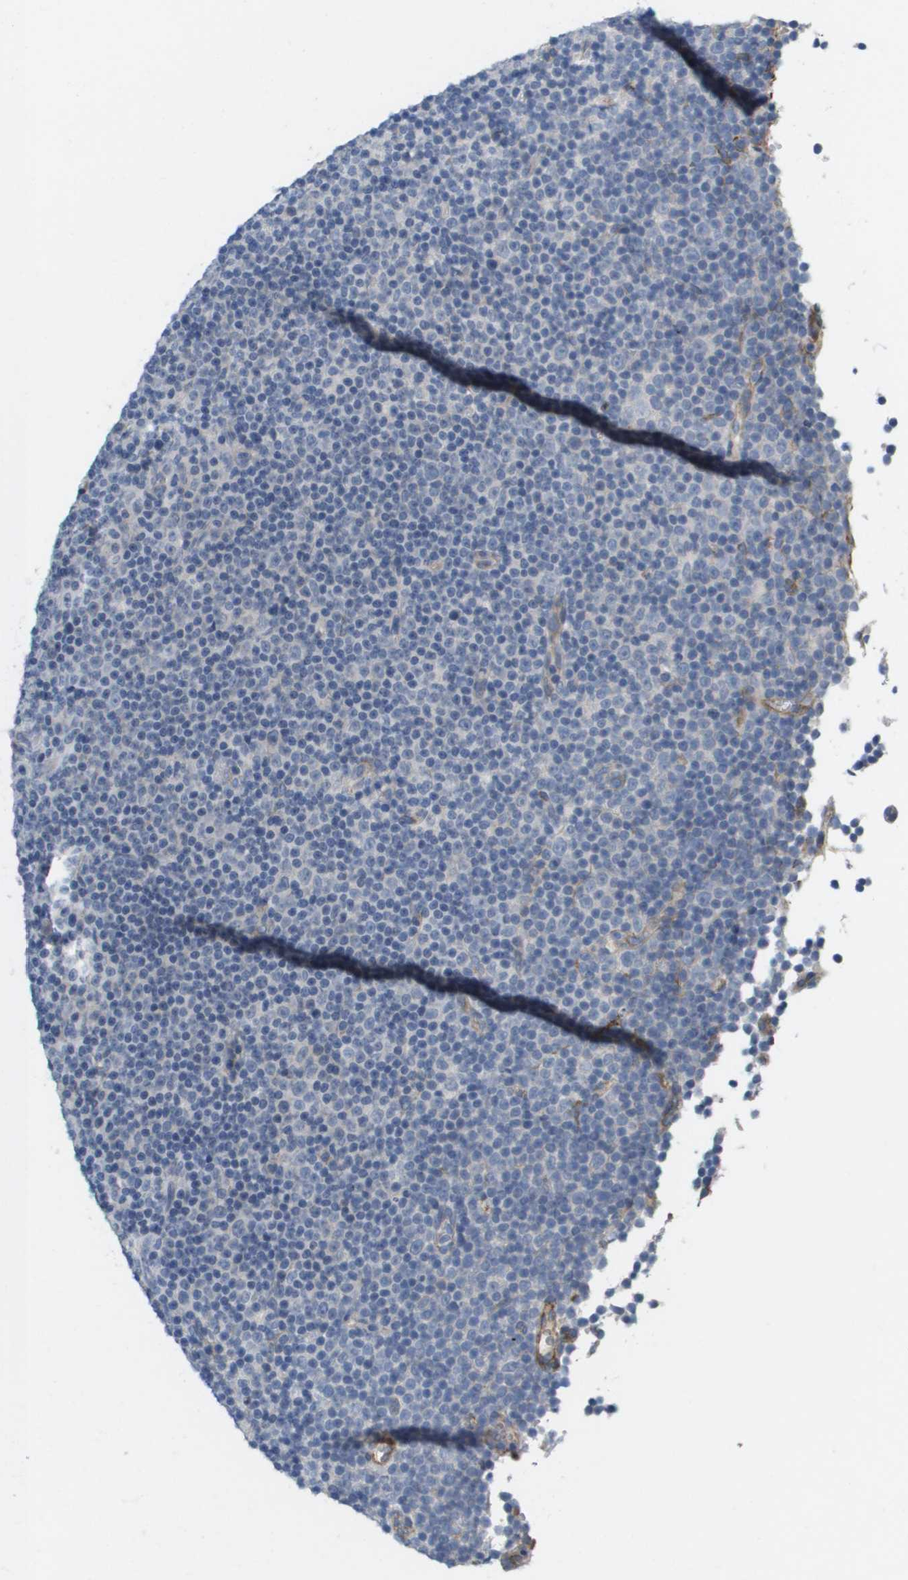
{"staining": {"intensity": "negative", "quantity": "none", "location": "none"}, "tissue": "lymphoma", "cell_type": "Tumor cells", "image_type": "cancer", "snomed": [{"axis": "morphology", "description": "Malignant lymphoma, non-Hodgkin's type, Low grade"}, {"axis": "topography", "description": "Lymph node"}], "caption": "Image shows no protein positivity in tumor cells of lymphoma tissue. (DAB immunohistochemistry (IHC) visualized using brightfield microscopy, high magnification).", "gene": "ANGPT2", "patient": {"sex": "female", "age": 67}}